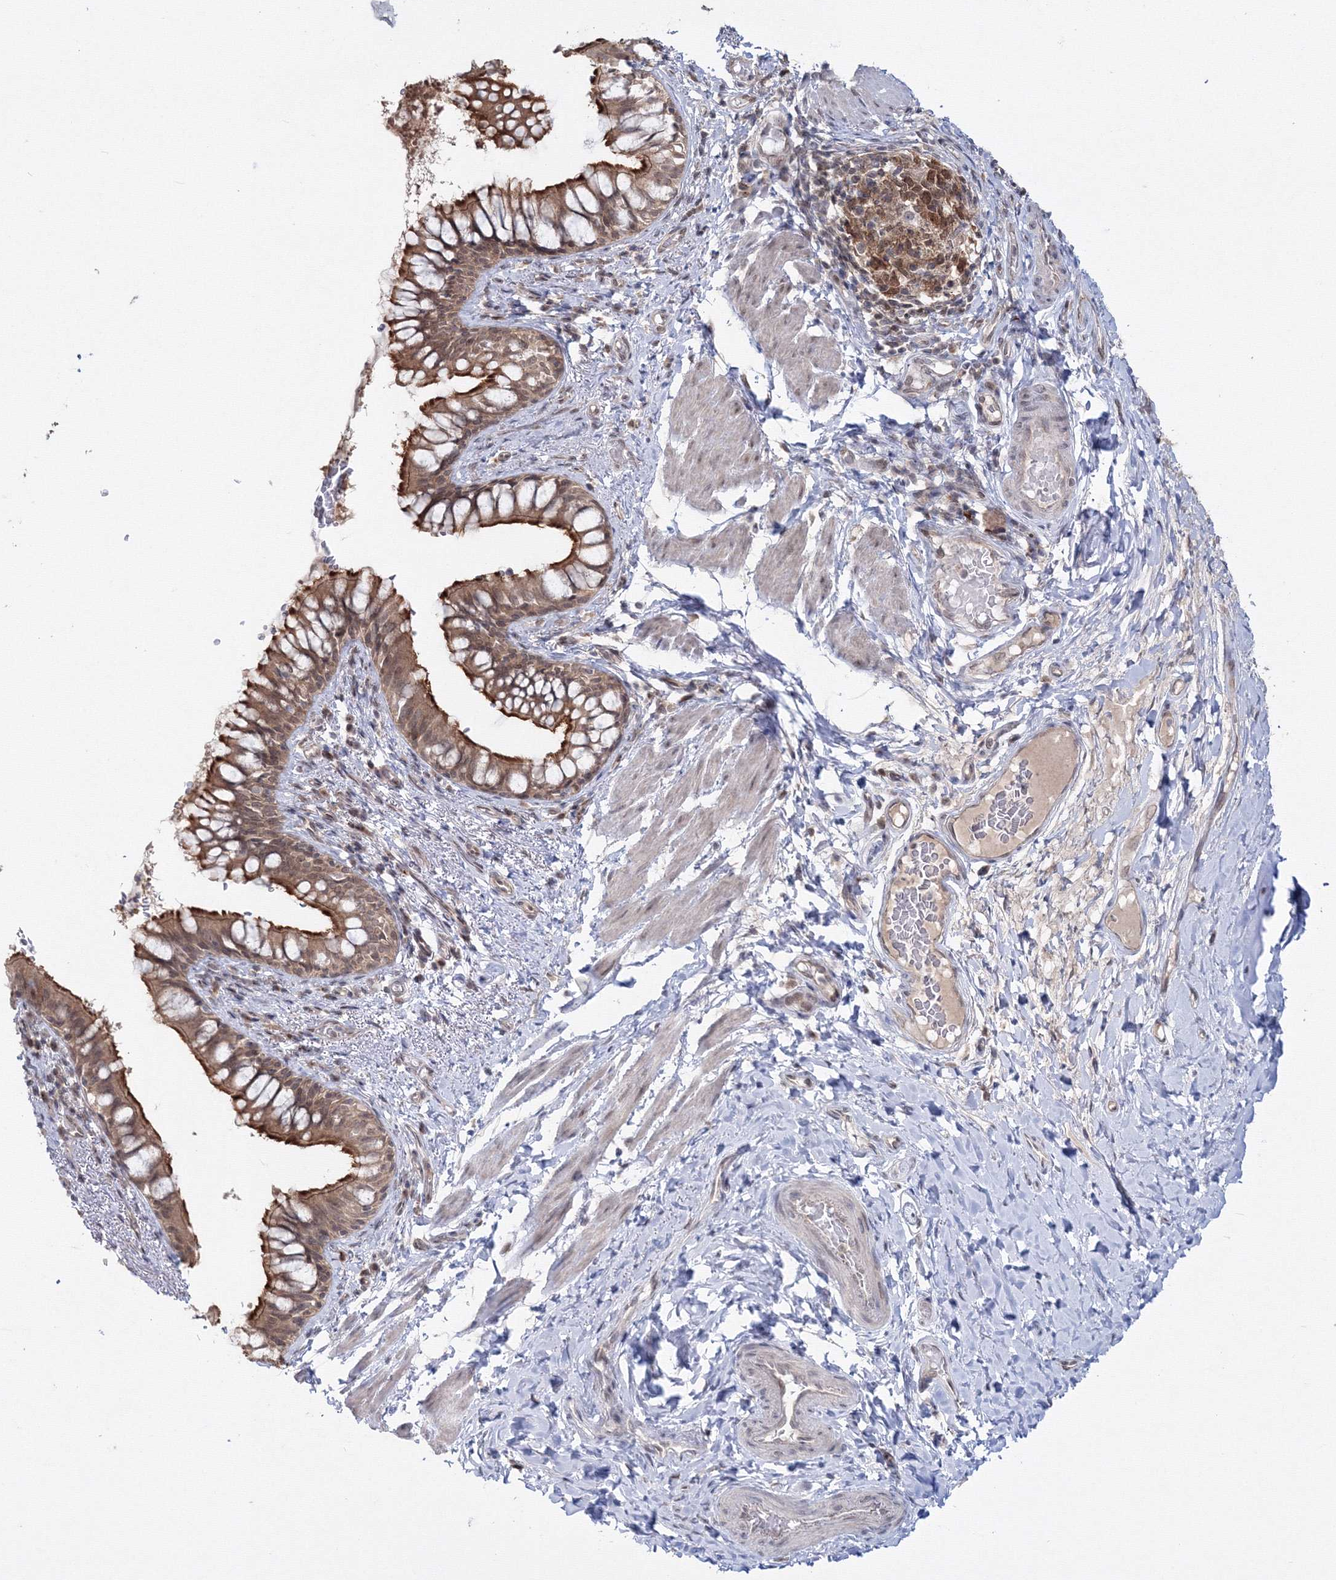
{"staining": {"intensity": "strong", "quantity": ">75%", "location": "cytoplasmic/membranous"}, "tissue": "bronchus", "cell_type": "Respiratory epithelial cells", "image_type": "normal", "snomed": [{"axis": "morphology", "description": "Normal tissue, NOS"}, {"axis": "topography", "description": "Cartilage tissue"}, {"axis": "topography", "description": "Bronchus"}], "caption": "A high-resolution micrograph shows immunohistochemistry staining of normal bronchus, which reveals strong cytoplasmic/membranous expression in approximately >75% of respiratory epithelial cells. The staining was performed using DAB (3,3'-diaminobenzidine) to visualize the protein expression in brown, while the nuclei were stained in blue with hematoxylin (Magnification: 20x).", "gene": "ZFAND6", "patient": {"sex": "female", "age": 36}}